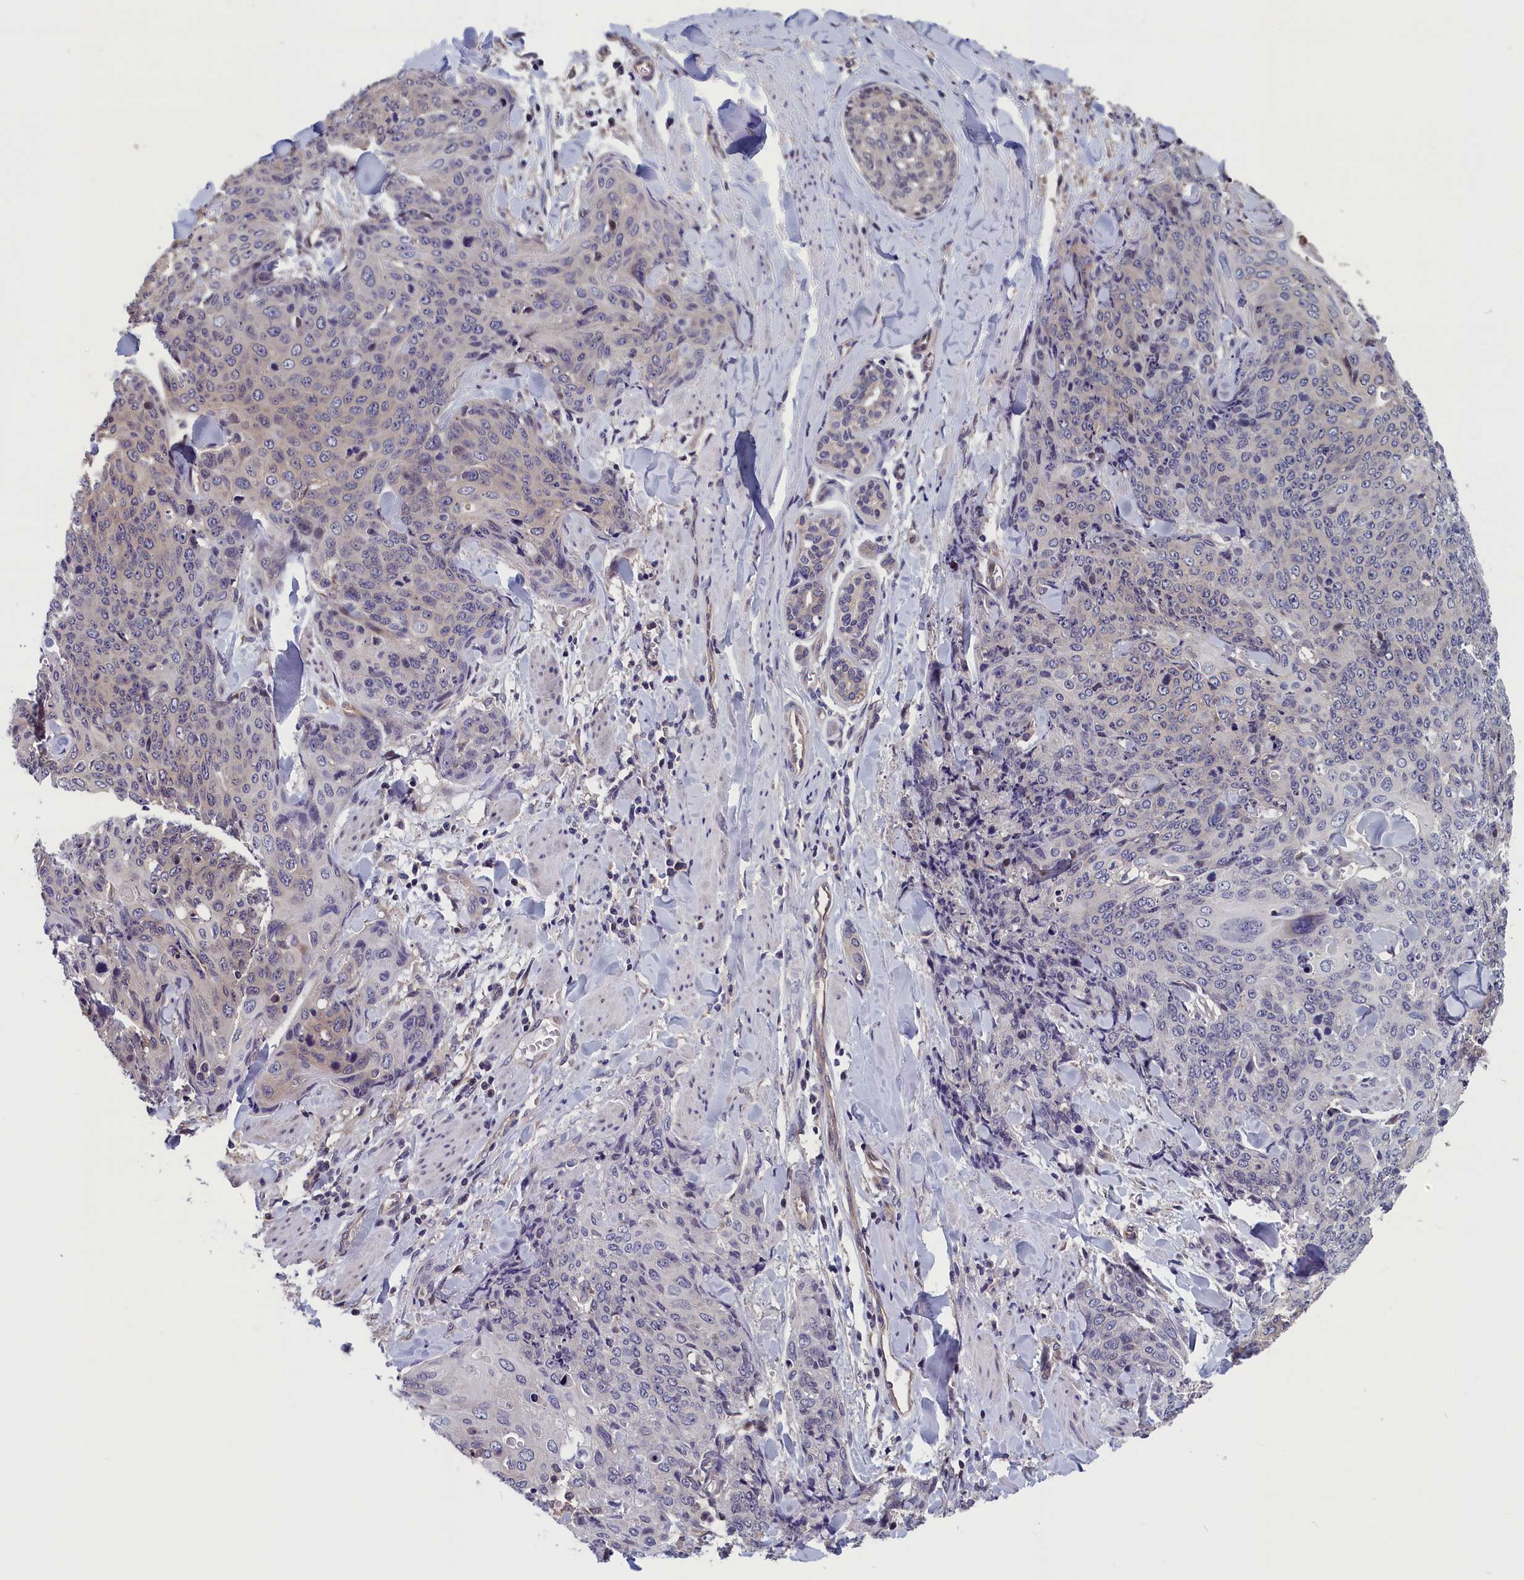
{"staining": {"intensity": "negative", "quantity": "none", "location": "none"}, "tissue": "skin cancer", "cell_type": "Tumor cells", "image_type": "cancer", "snomed": [{"axis": "morphology", "description": "Squamous cell carcinoma, NOS"}, {"axis": "topography", "description": "Skin"}, {"axis": "topography", "description": "Vulva"}], "caption": "Immunohistochemistry (IHC) of skin cancer (squamous cell carcinoma) displays no staining in tumor cells.", "gene": "TMEM116", "patient": {"sex": "female", "age": 85}}